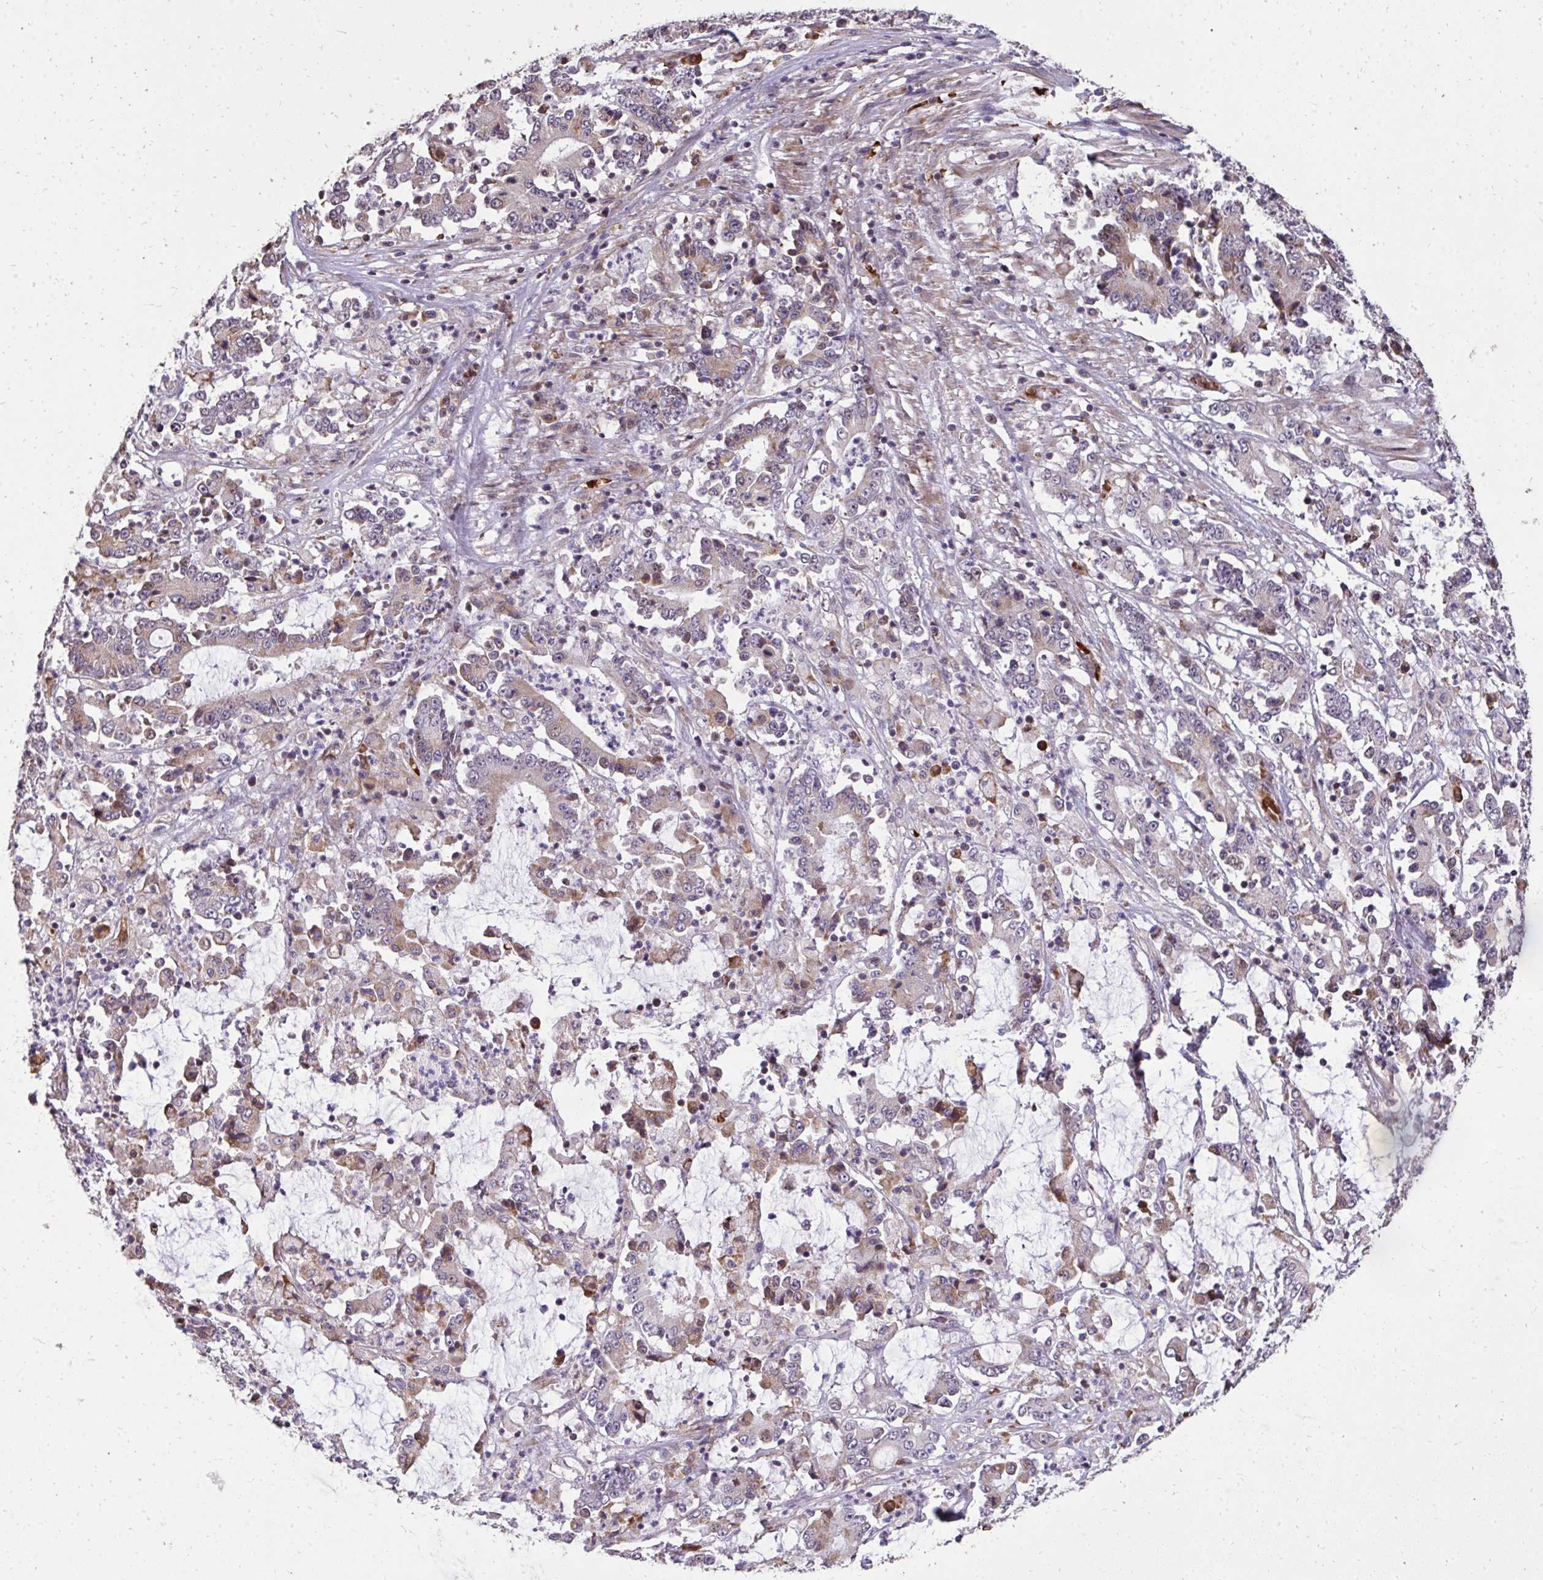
{"staining": {"intensity": "weak", "quantity": "<25%", "location": "cytoplasmic/membranous"}, "tissue": "stomach cancer", "cell_type": "Tumor cells", "image_type": "cancer", "snomed": [{"axis": "morphology", "description": "Adenocarcinoma, NOS"}, {"axis": "topography", "description": "Stomach, upper"}], "caption": "Histopathology image shows no protein positivity in tumor cells of stomach cancer tissue. The staining was performed using DAB to visualize the protein expression in brown, while the nuclei were stained in blue with hematoxylin (Magnification: 20x).", "gene": "FIBCD1", "patient": {"sex": "male", "age": 68}}